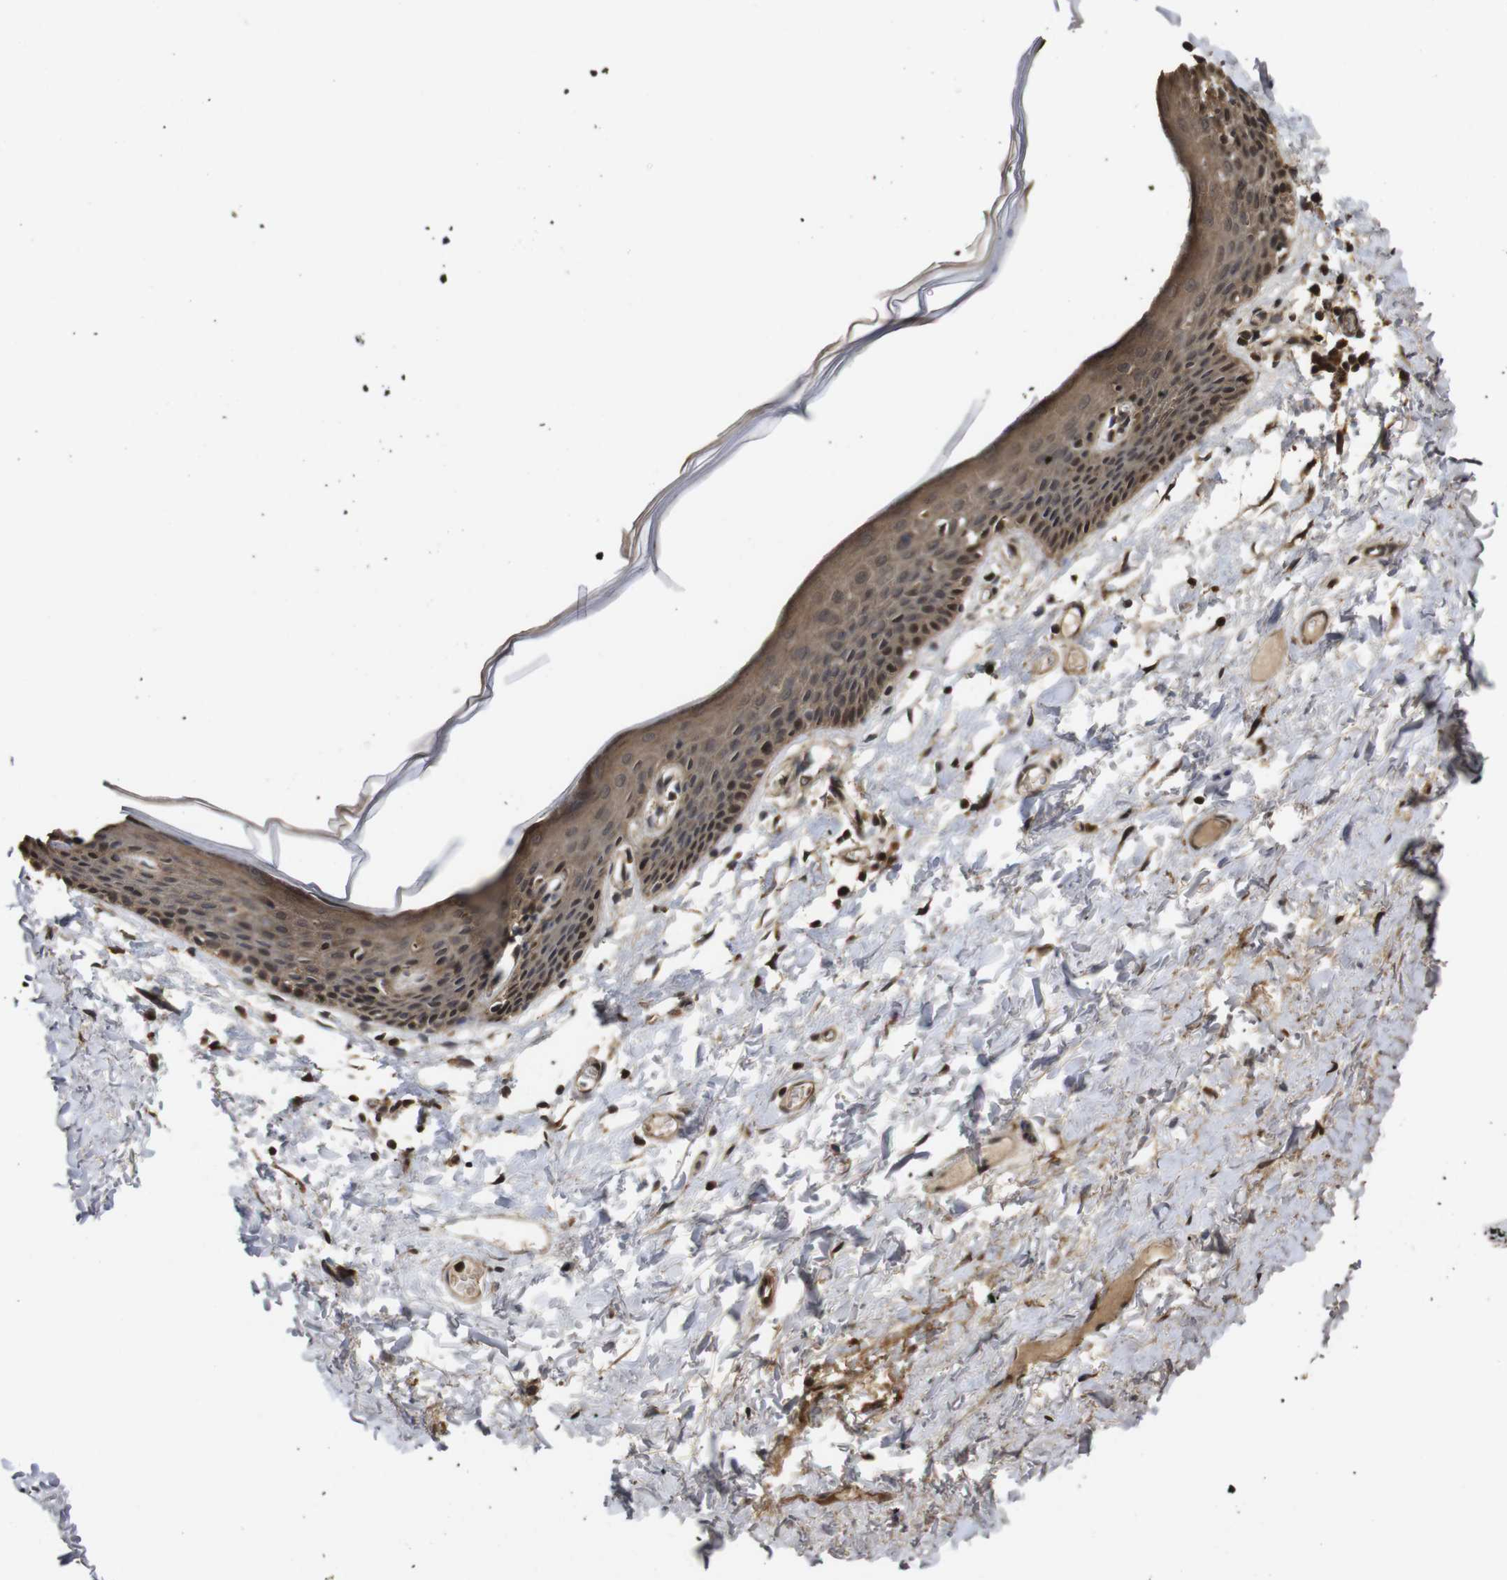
{"staining": {"intensity": "moderate", "quantity": ">75%", "location": "cytoplasmic/membranous"}, "tissue": "skin", "cell_type": "Epidermal cells", "image_type": "normal", "snomed": [{"axis": "morphology", "description": "Normal tissue, NOS"}, {"axis": "topography", "description": "Vulva"}], "caption": "Immunohistochemical staining of unremarkable skin shows medium levels of moderate cytoplasmic/membranous staining in about >75% of epidermal cells.", "gene": "PTPN14", "patient": {"sex": "female", "age": 54}}